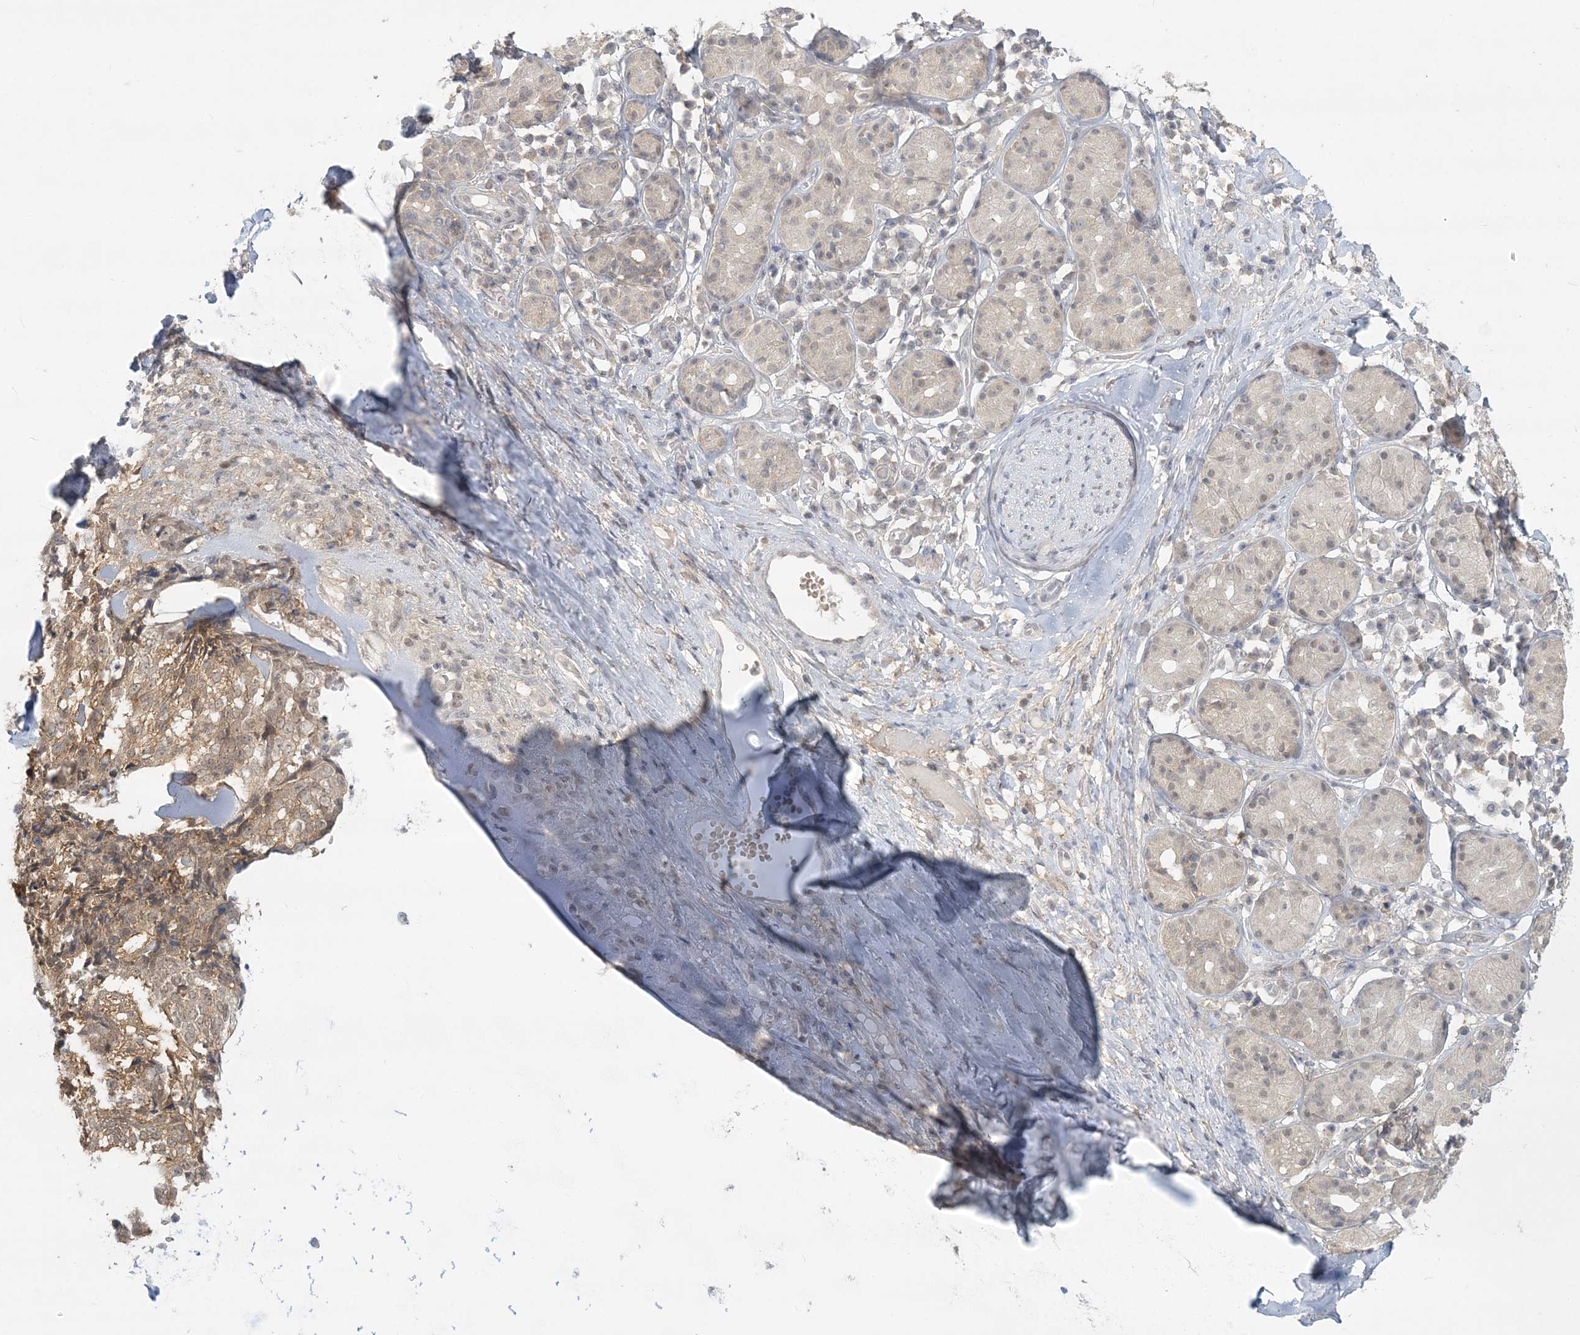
{"staining": {"intensity": "negative", "quantity": "none", "location": "none"}, "tissue": "adipose tissue", "cell_type": "Adipocytes", "image_type": "normal", "snomed": [{"axis": "morphology", "description": "Normal tissue, NOS"}, {"axis": "morphology", "description": "Basal cell carcinoma"}, {"axis": "topography", "description": "Cartilage tissue"}, {"axis": "topography", "description": "Nasopharynx"}, {"axis": "topography", "description": "Oral tissue"}], "caption": "Immunohistochemistry of normal human adipose tissue shows no expression in adipocytes.", "gene": "ANKS1A", "patient": {"sex": "female", "age": 77}}